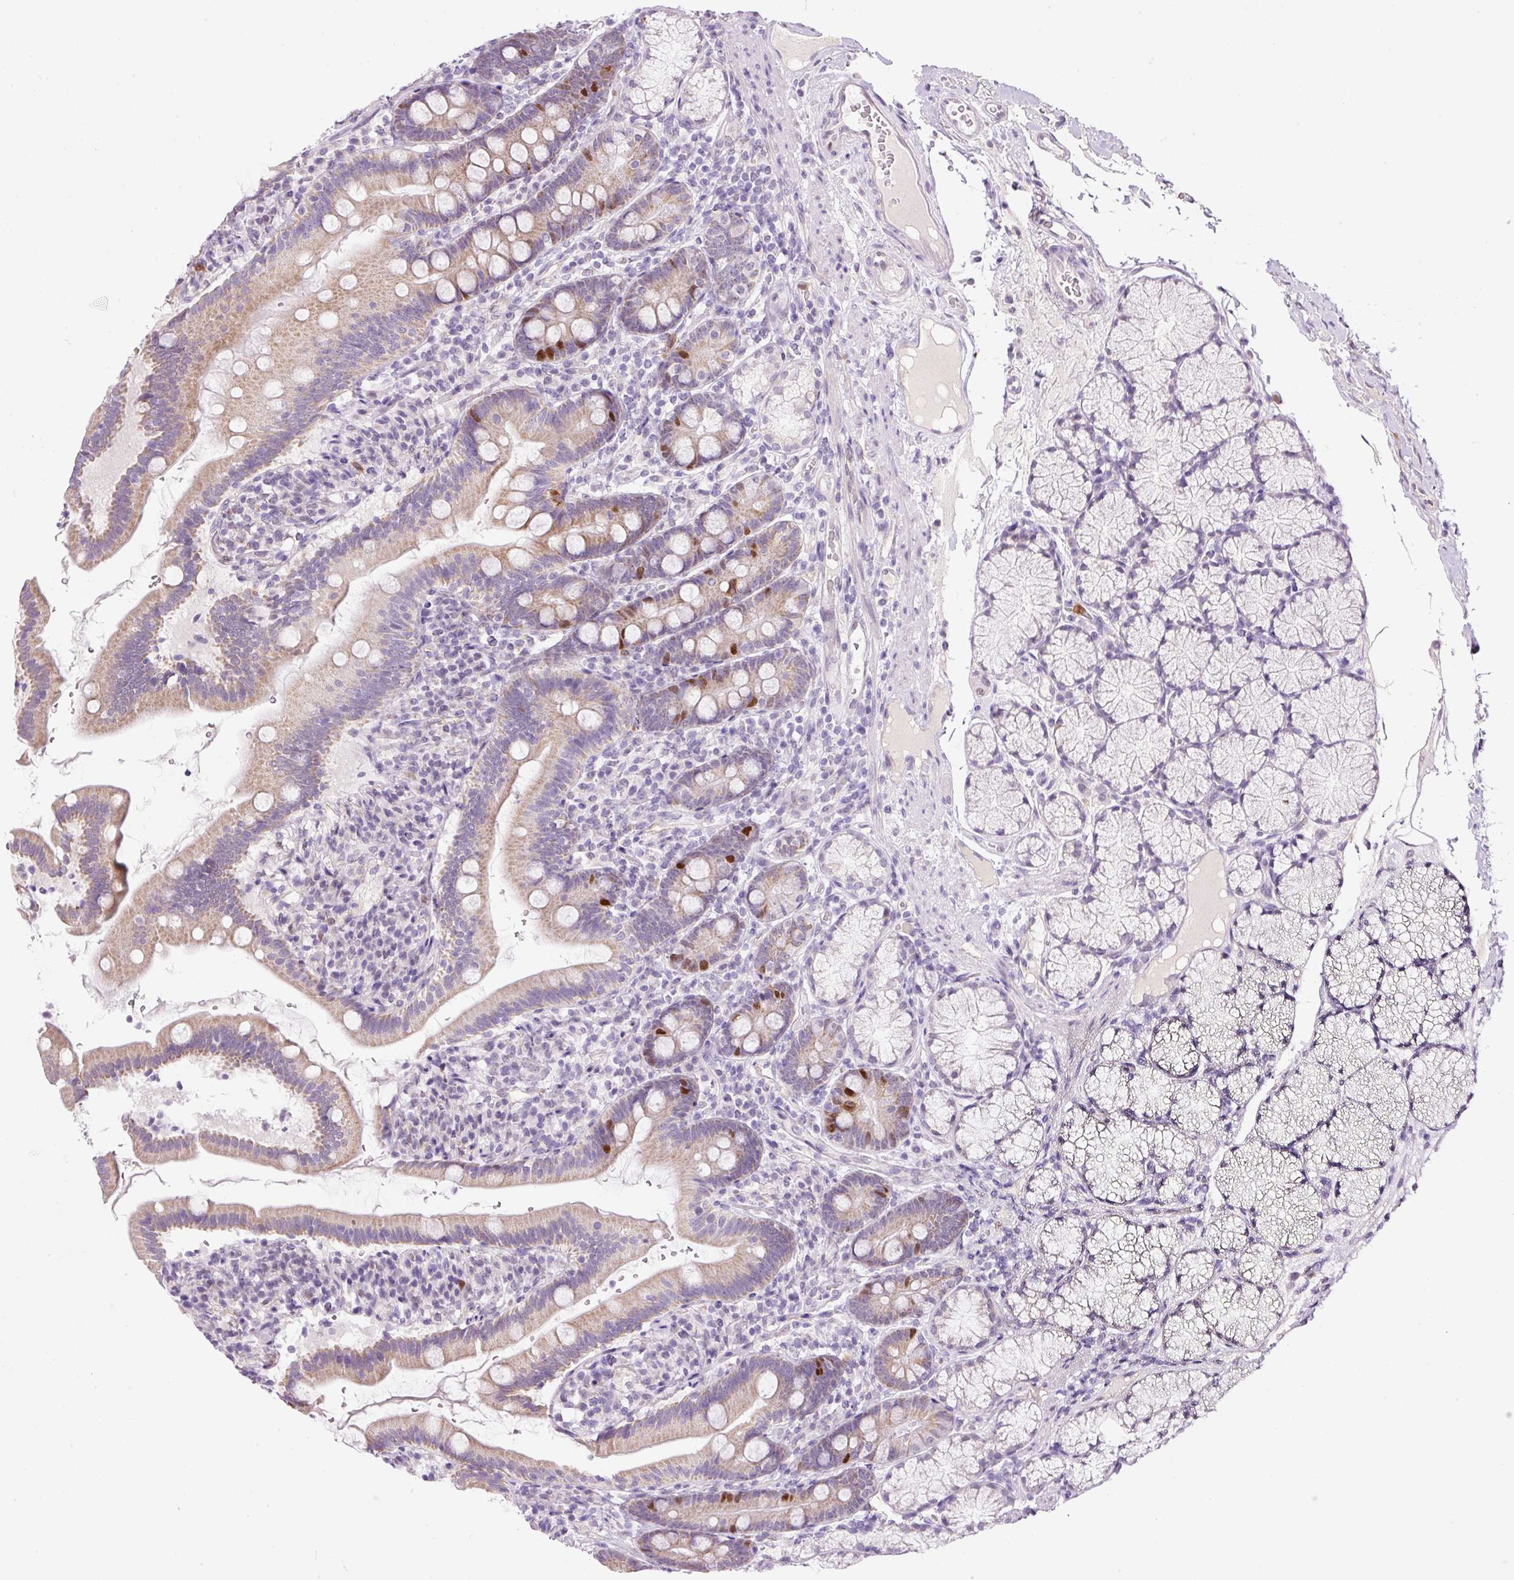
{"staining": {"intensity": "strong", "quantity": "<25%", "location": "cytoplasmic/membranous,nuclear"}, "tissue": "duodenum", "cell_type": "Glandular cells", "image_type": "normal", "snomed": [{"axis": "morphology", "description": "Normal tissue, NOS"}, {"axis": "topography", "description": "Duodenum"}], "caption": "An image of duodenum stained for a protein demonstrates strong cytoplasmic/membranous,nuclear brown staining in glandular cells.", "gene": "KPNA2", "patient": {"sex": "female", "age": 67}}